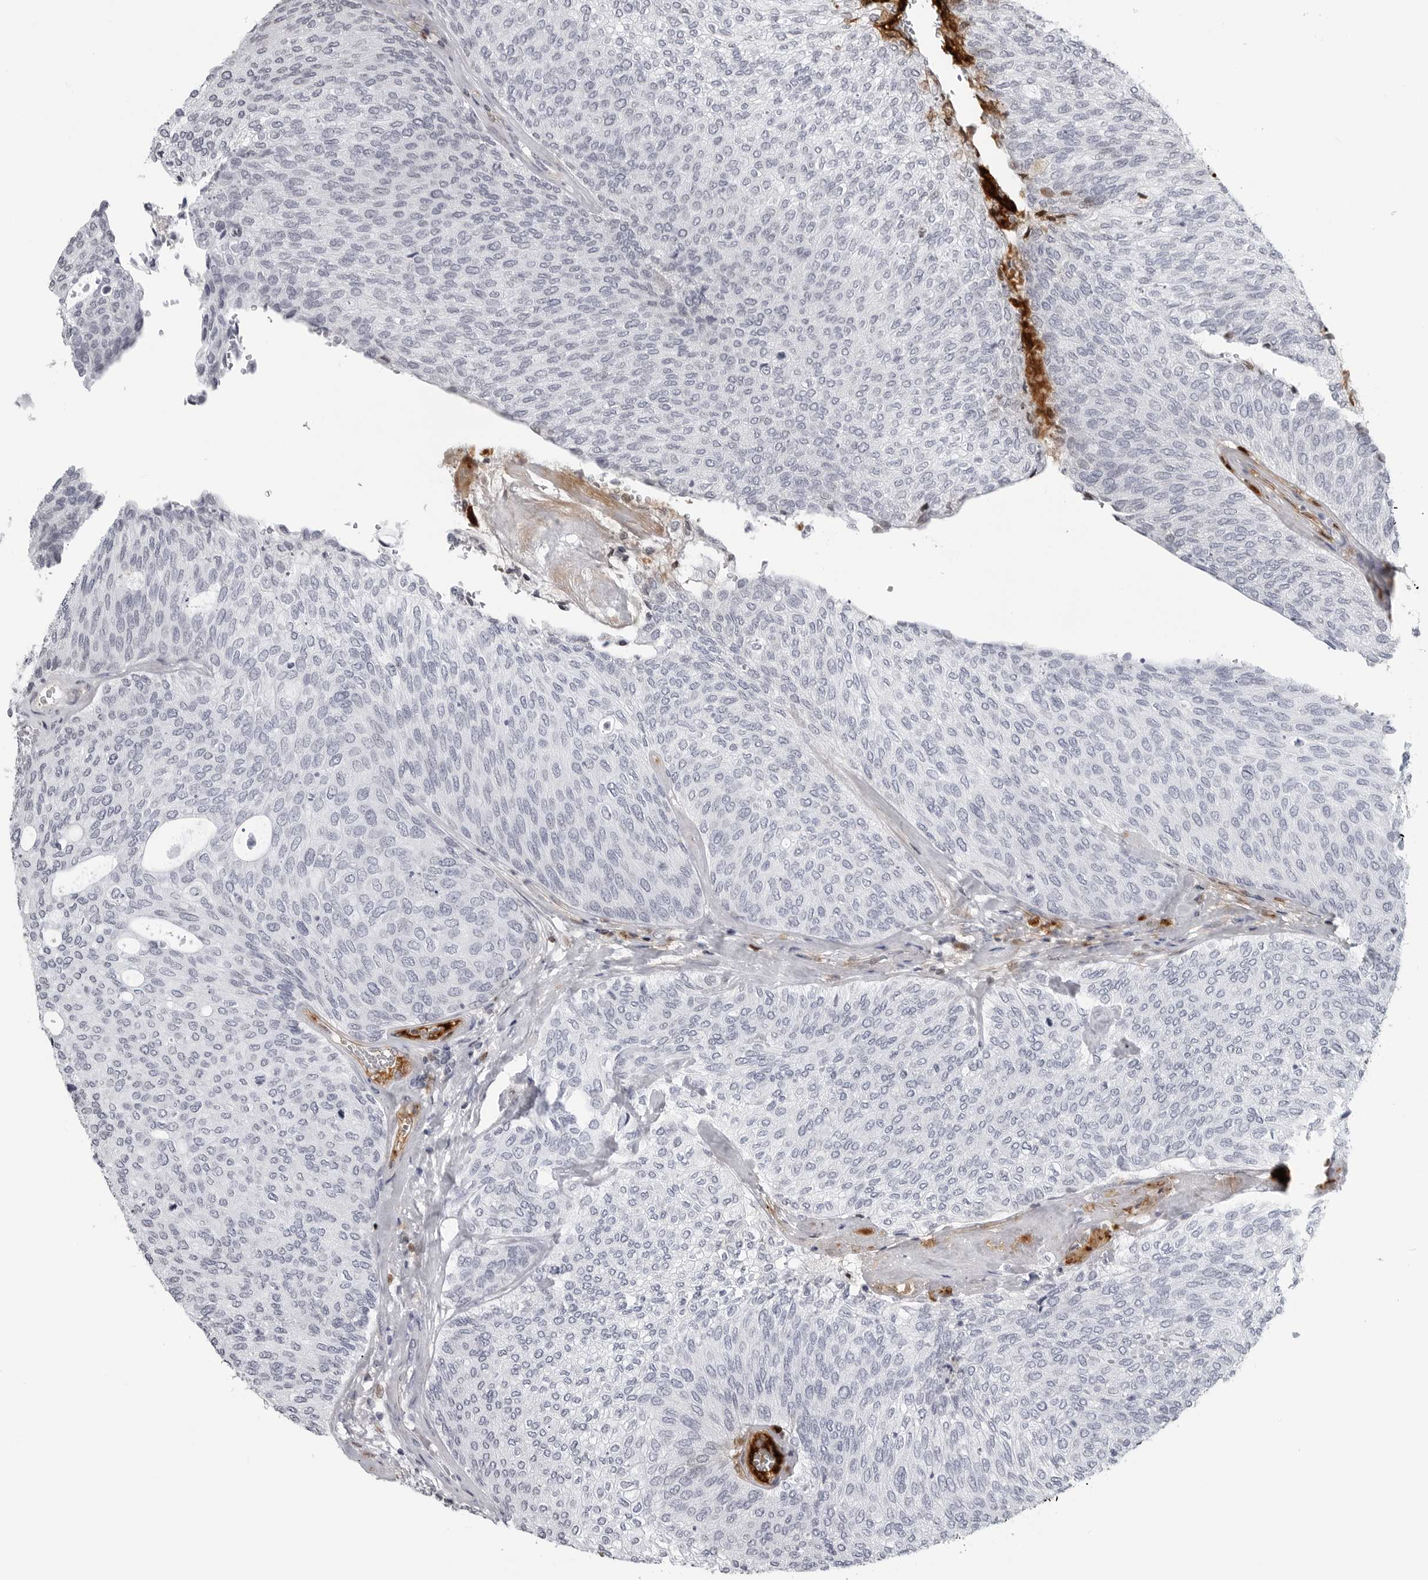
{"staining": {"intensity": "negative", "quantity": "none", "location": "none"}, "tissue": "urothelial cancer", "cell_type": "Tumor cells", "image_type": "cancer", "snomed": [{"axis": "morphology", "description": "Urothelial carcinoma, Low grade"}, {"axis": "topography", "description": "Urinary bladder"}], "caption": "Immunohistochemistry (IHC) of low-grade urothelial carcinoma demonstrates no expression in tumor cells.", "gene": "CXCR5", "patient": {"sex": "female", "age": 79}}